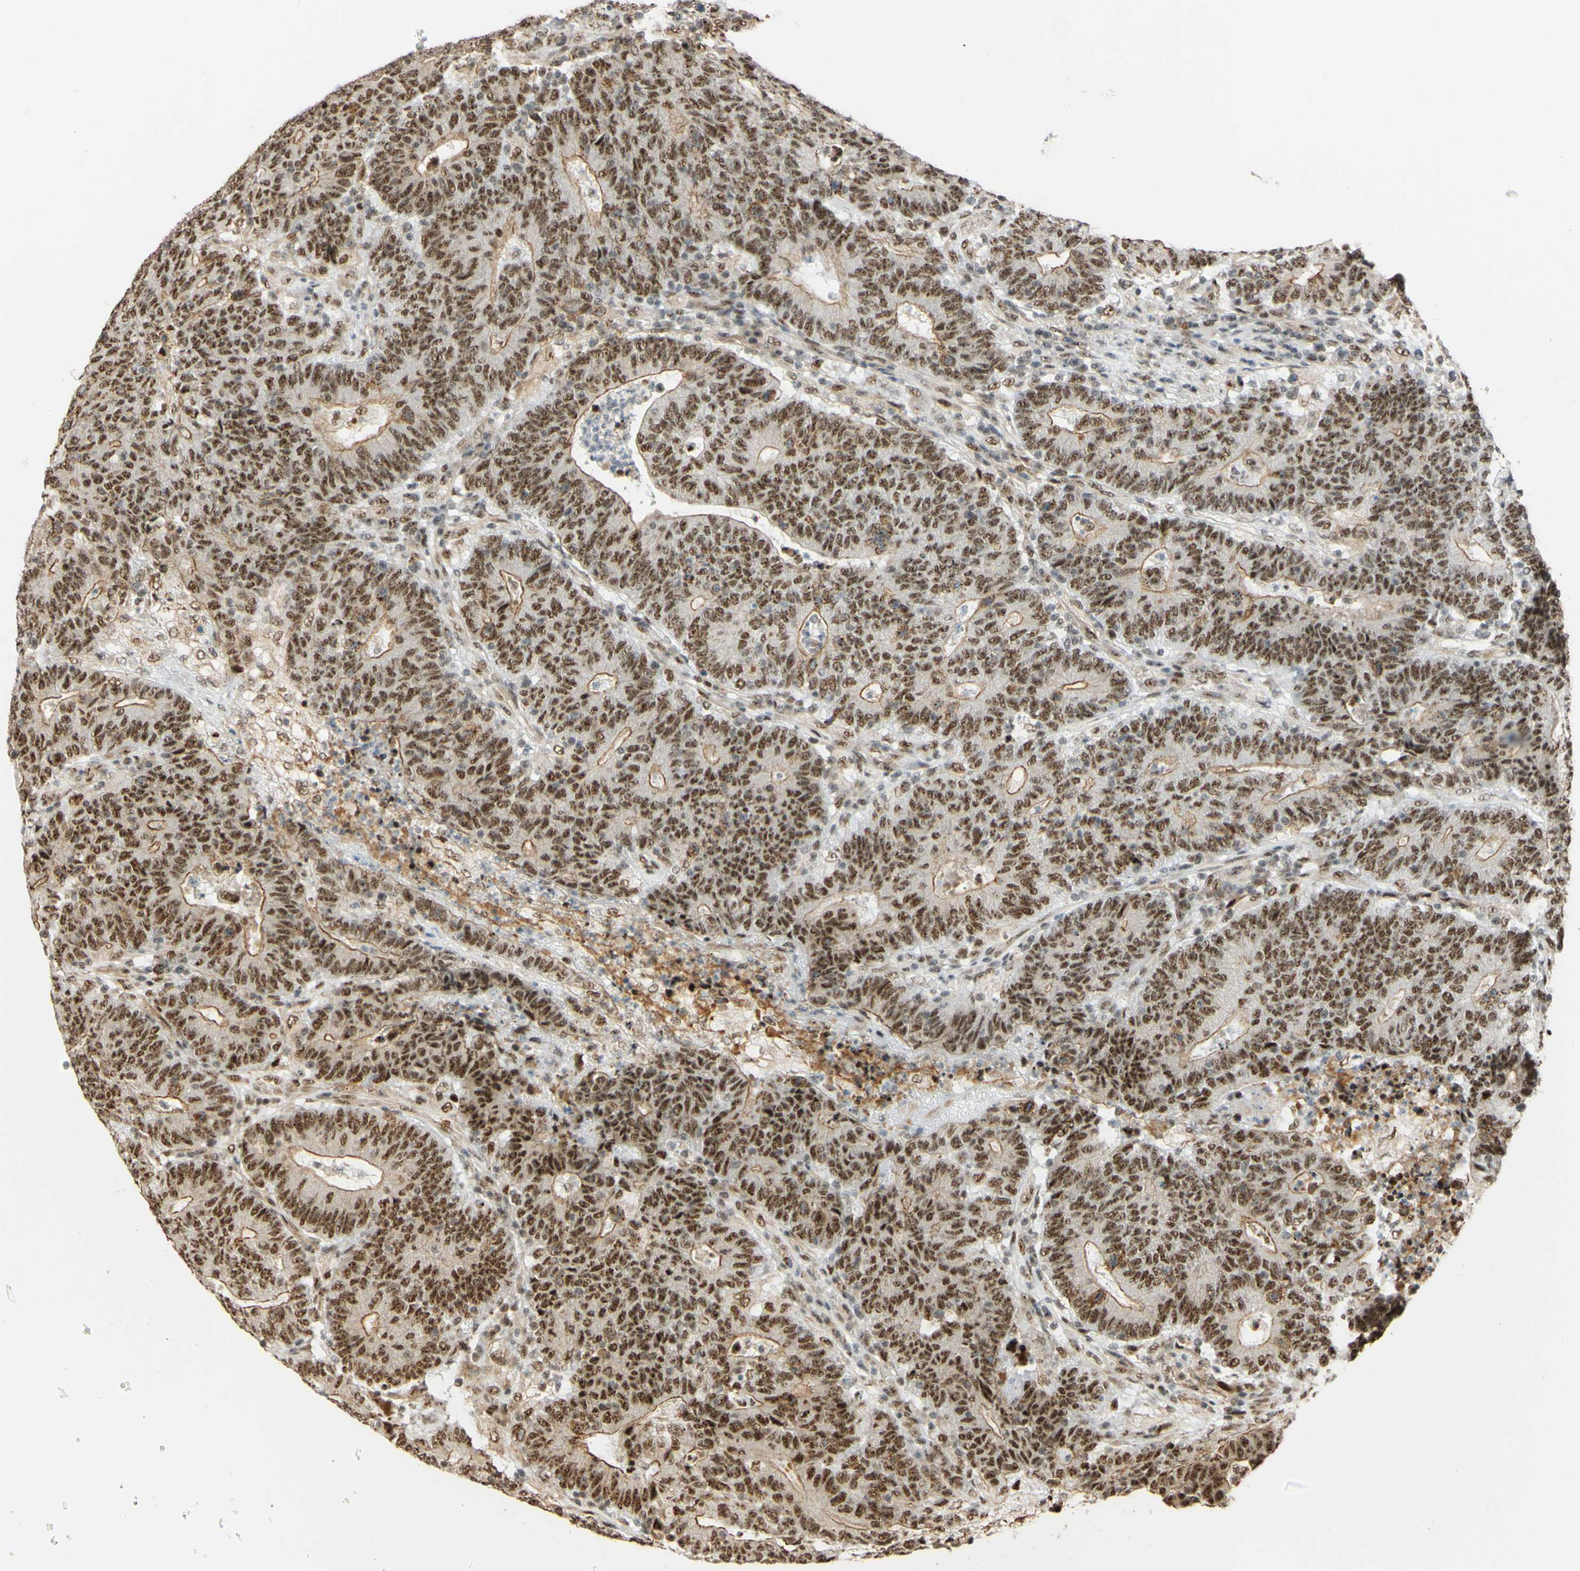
{"staining": {"intensity": "strong", "quantity": ">75%", "location": "cytoplasmic/membranous,nuclear"}, "tissue": "colorectal cancer", "cell_type": "Tumor cells", "image_type": "cancer", "snomed": [{"axis": "morphology", "description": "Normal tissue, NOS"}, {"axis": "morphology", "description": "Adenocarcinoma, NOS"}, {"axis": "topography", "description": "Colon"}], "caption": "Immunohistochemical staining of human colorectal cancer (adenocarcinoma) reveals high levels of strong cytoplasmic/membranous and nuclear protein positivity in about >75% of tumor cells. (IHC, brightfield microscopy, high magnification).", "gene": "SAP18", "patient": {"sex": "female", "age": 75}}